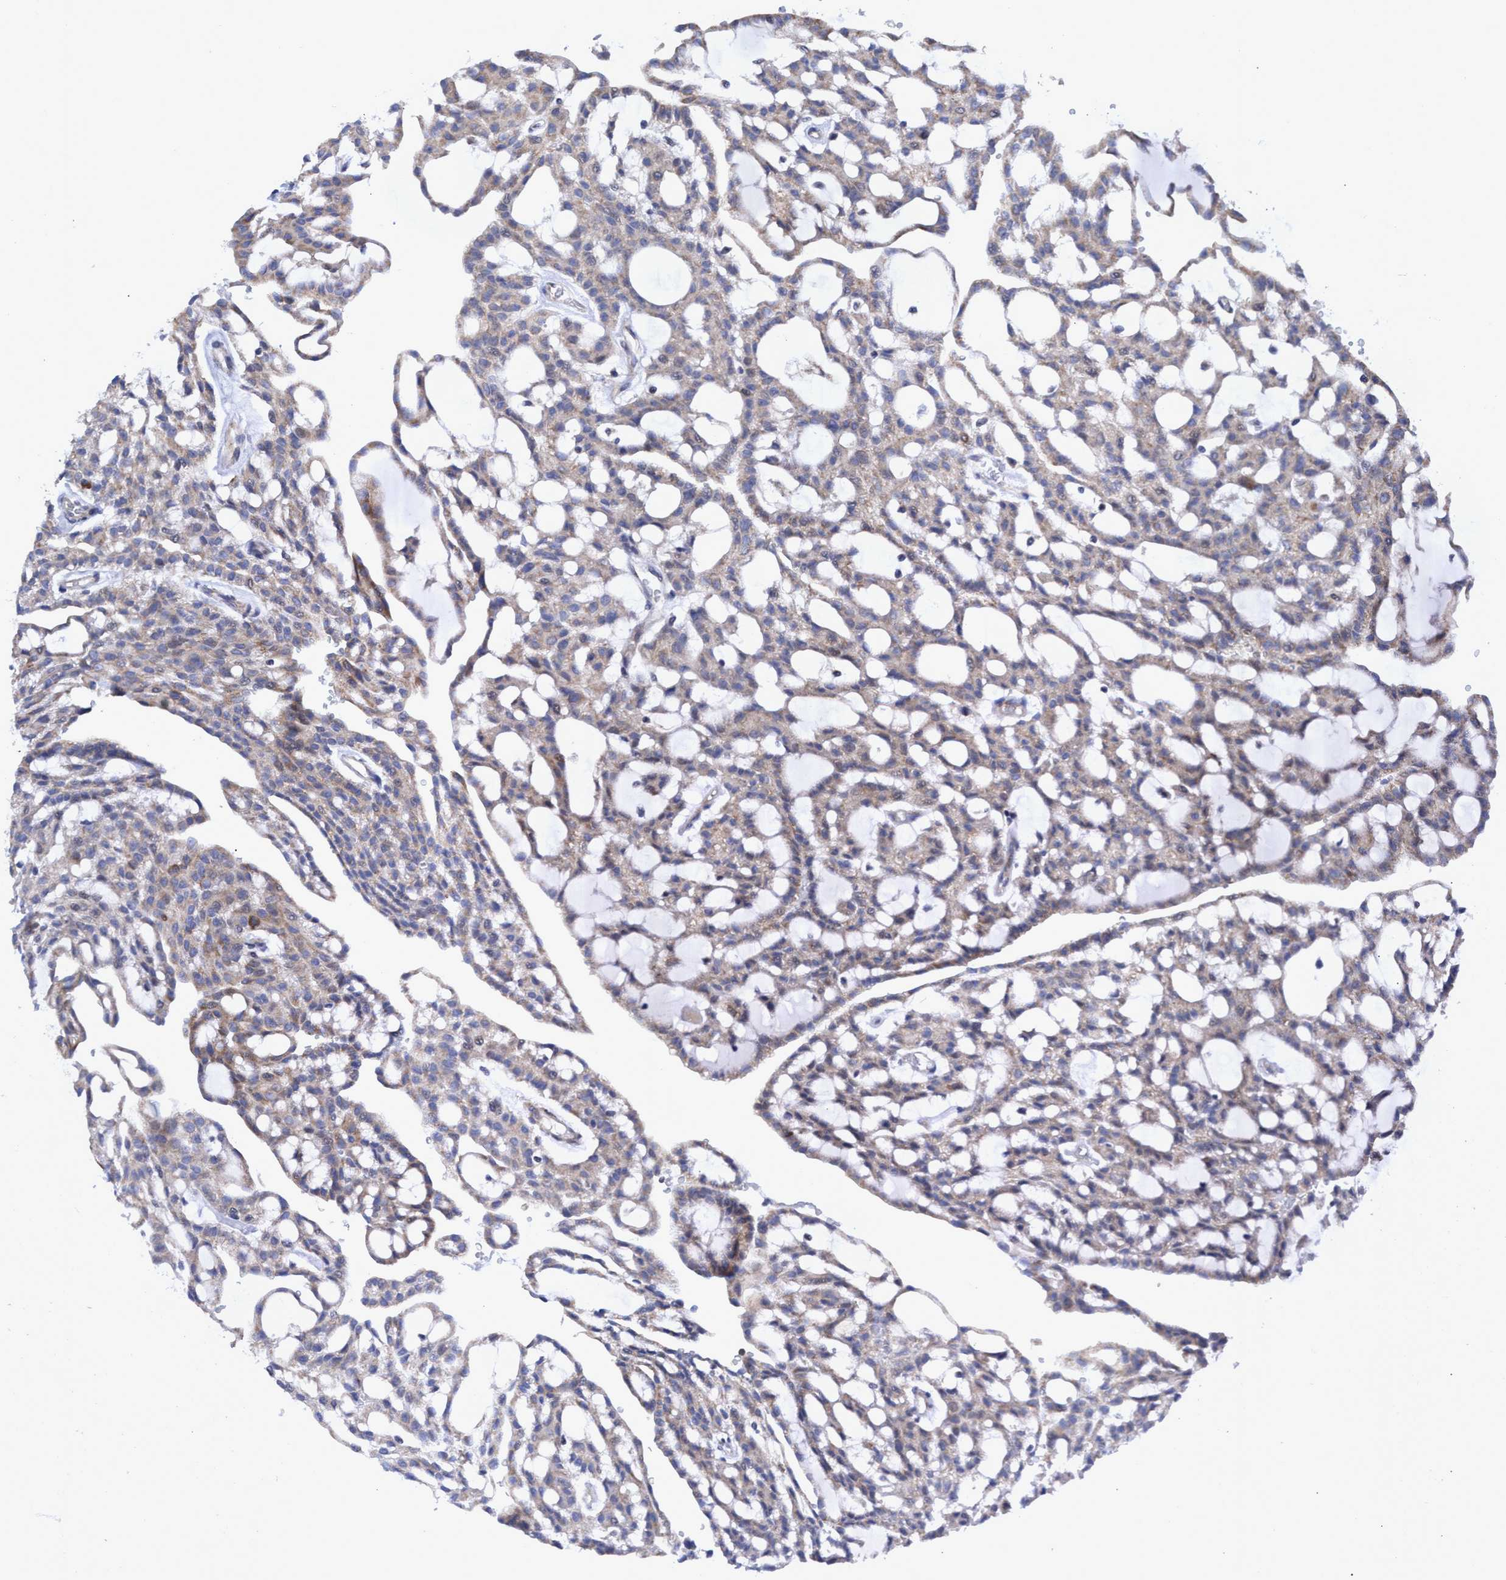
{"staining": {"intensity": "weak", "quantity": "25%-75%", "location": "cytoplasmic/membranous"}, "tissue": "renal cancer", "cell_type": "Tumor cells", "image_type": "cancer", "snomed": [{"axis": "morphology", "description": "Adenocarcinoma, NOS"}, {"axis": "topography", "description": "Kidney"}], "caption": "This is a photomicrograph of immunohistochemistry (IHC) staining of renal cancer (adenocarcinoma), which shows weak staining in the cytoplasmic/membranous of tumor cells.", "gene": "NAT16", "patient": {"sex": "male", "age": 63}}